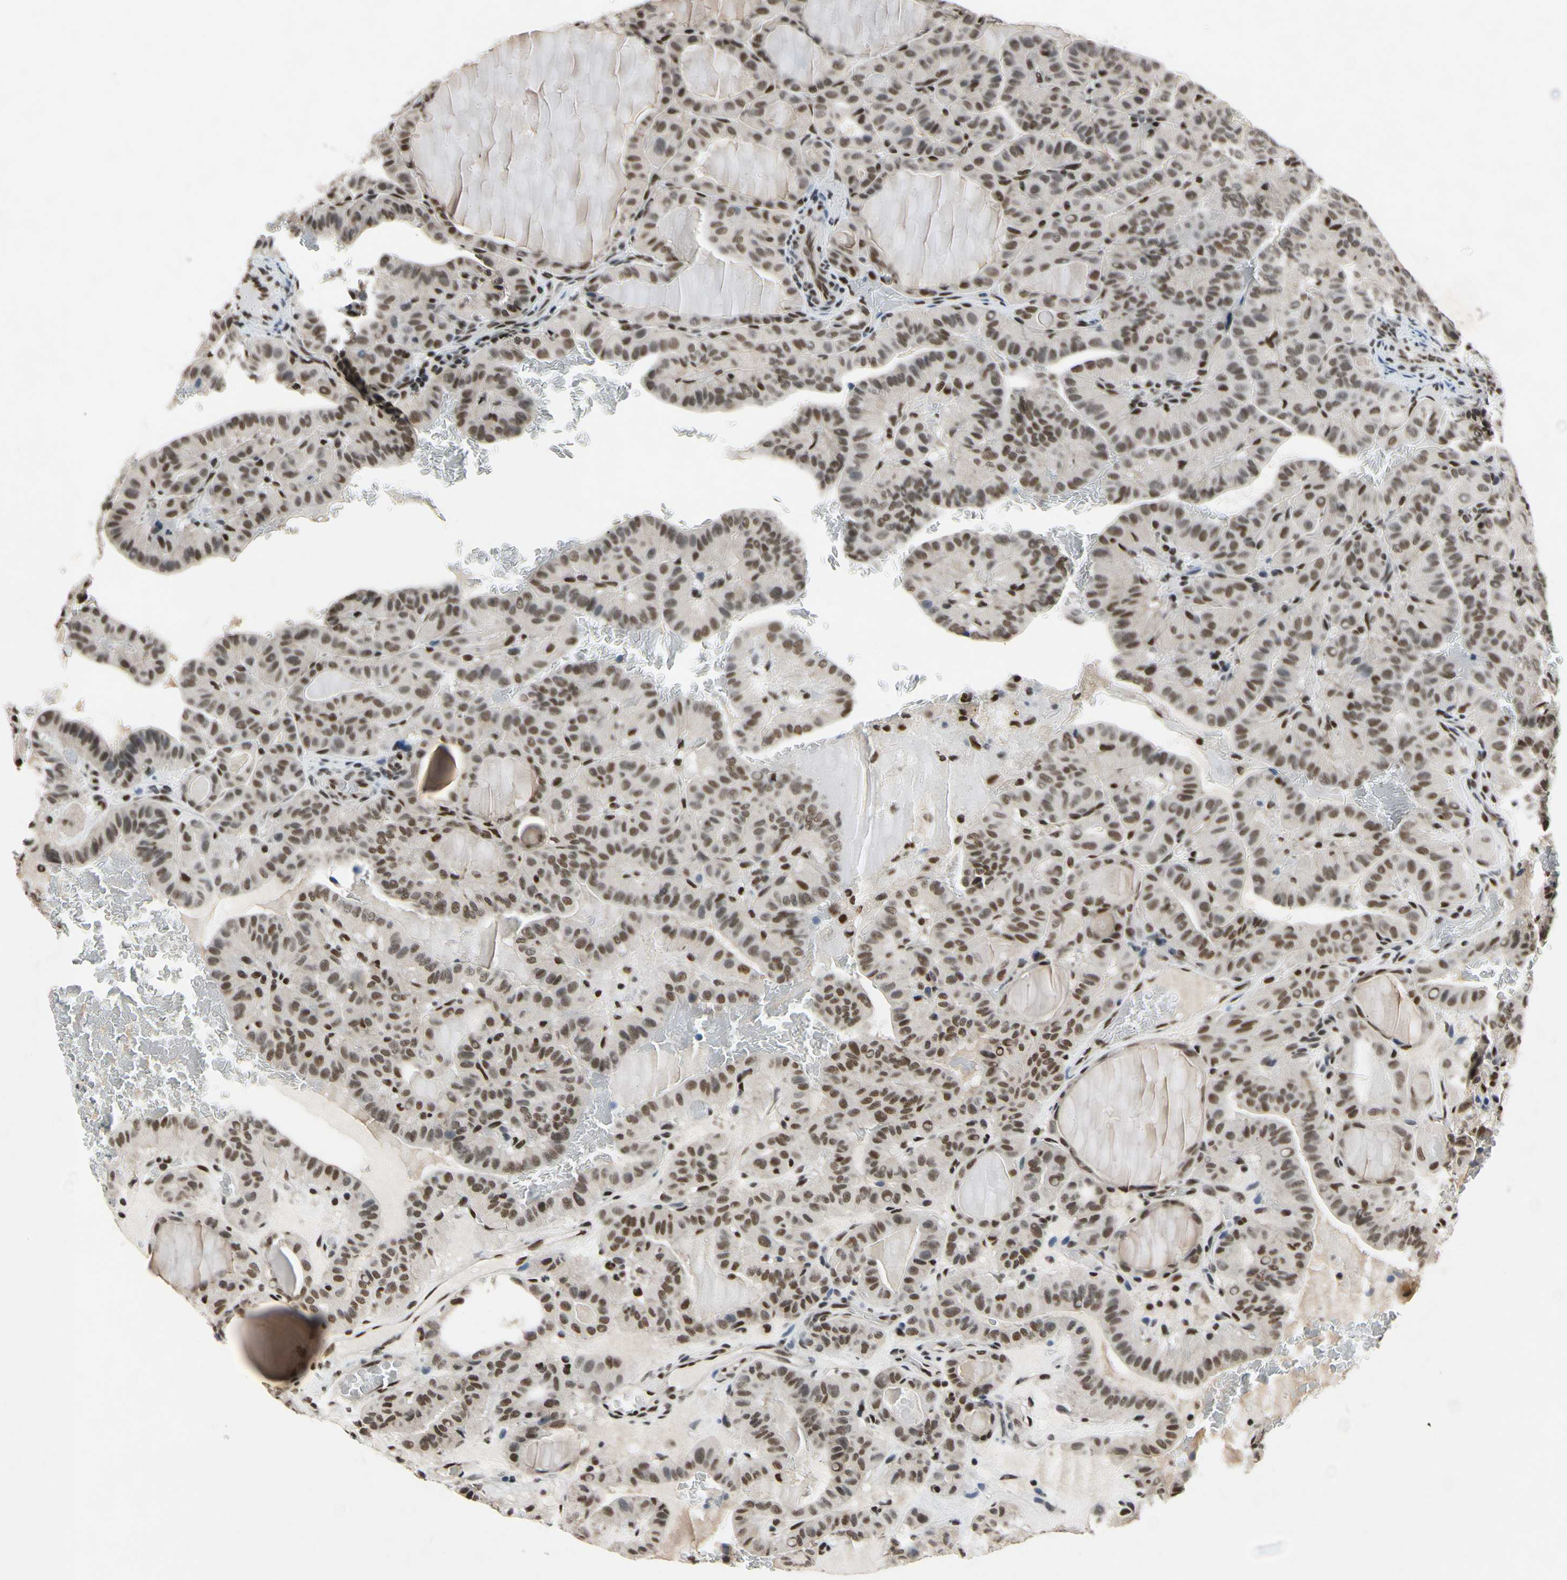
{"staining": {"intensity": "strong", "quantity": ">75%", "location": "nuclear"}, "tissue": "thyroid cancer", "cell_type": "Tumor cells", "image_type": "cancer", "snomed": [{"axis": "morphology", "description": "Papillary adenocarcinoma, NOS"}, {"axis": "topography", "description": "Thyroid gland"}], "caption": "Protein expression analysis of thyroid cancer reveals strong nuclear staining in about >75% of tumor cells. (DAB (3,3'-diaminobenzidine) IHC with brightfield microscopy, high magnification).", "gene": "RECQL", "patient": {"sex": "male", "age": 77}}